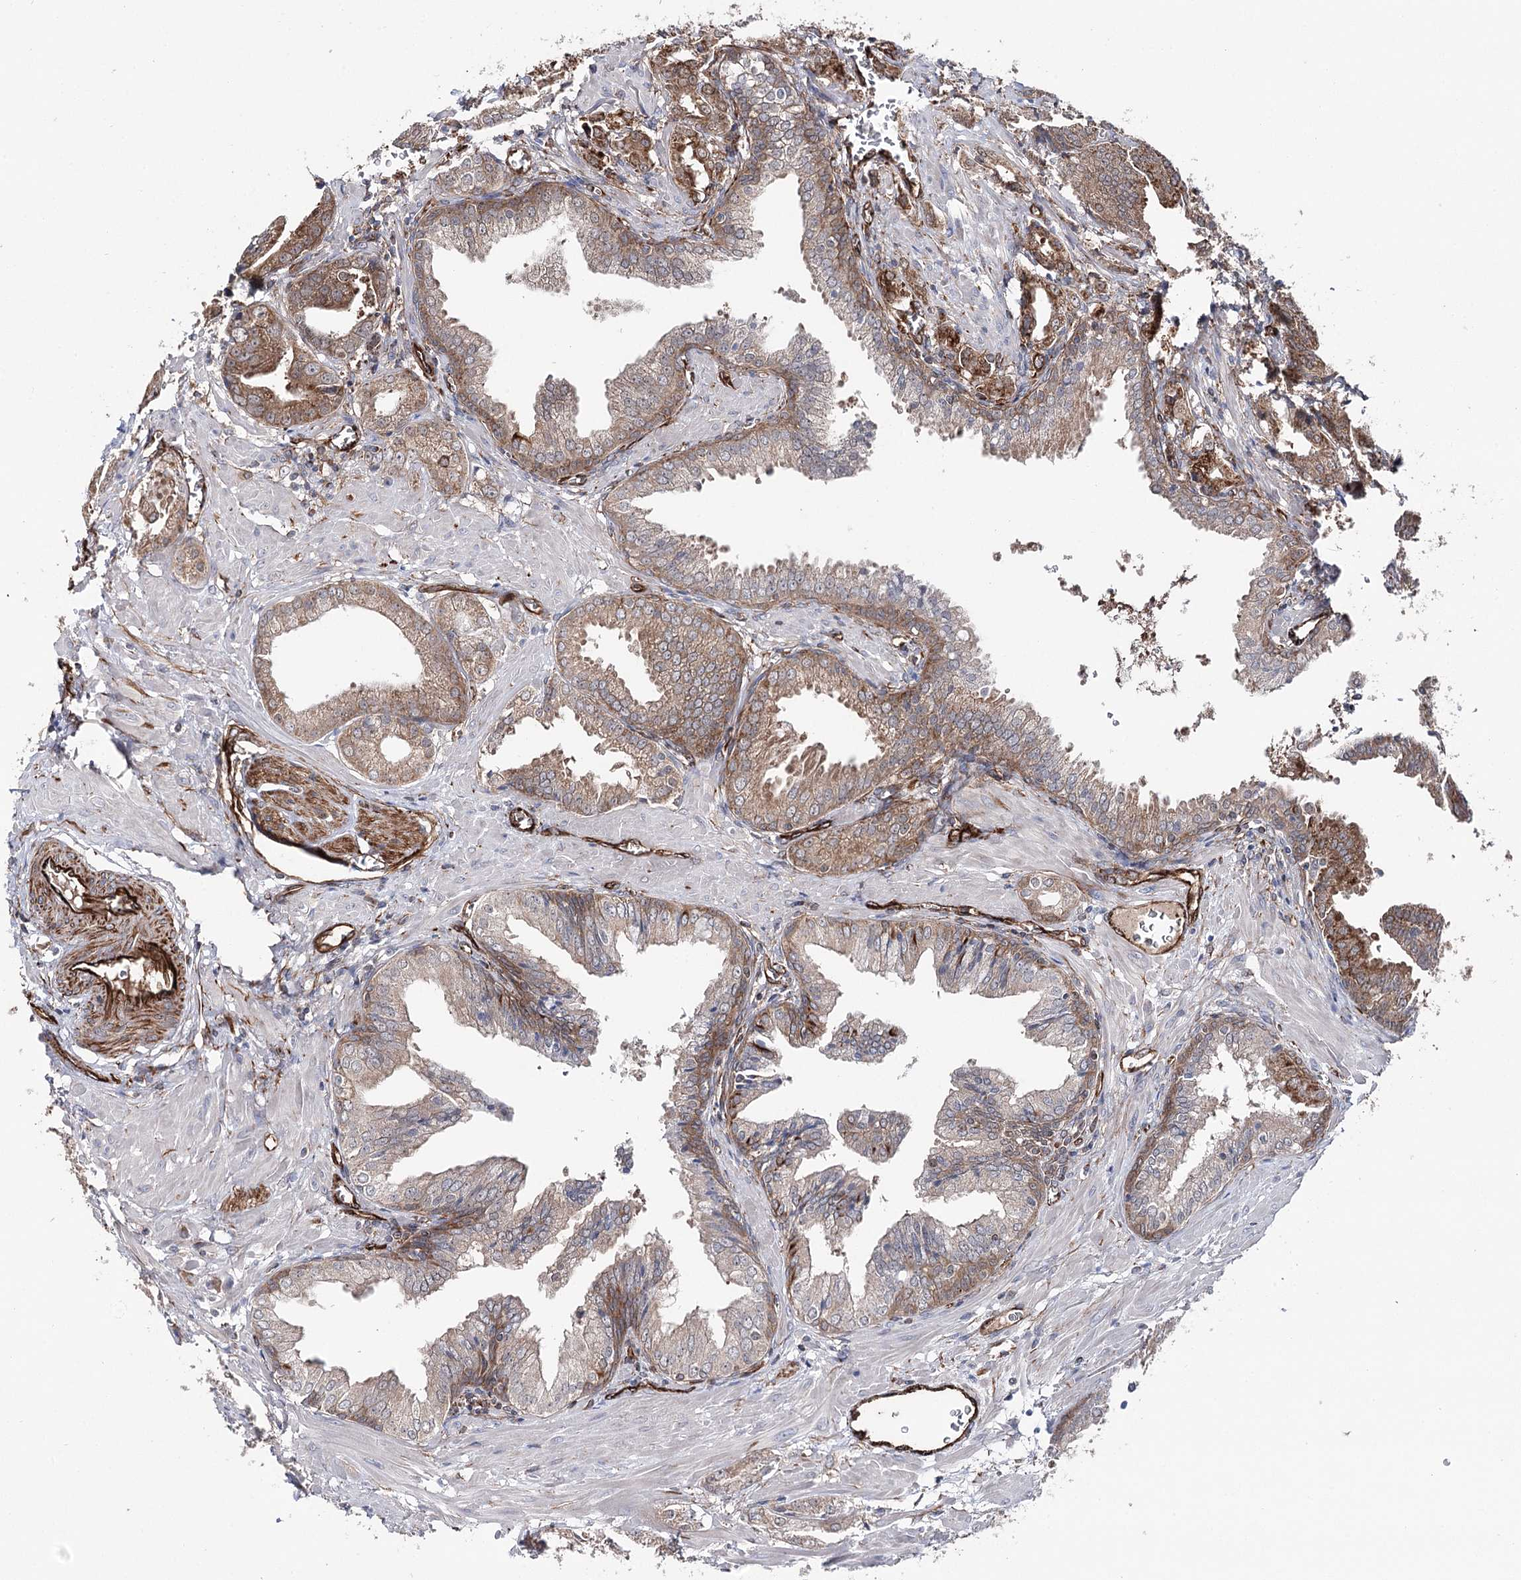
{"staining": {"intensity": "moderate", "quantity": ">75%", "location": "cytoplasmic/membranous"}, "tissue": "prostate cancer", "cell_type": "Tumor cells", "image_type": "cancer", "snomed": [{"axis": "morphology", "description": "Adenocarcinoma, Low grade"}, {"axis": "topography", "description": "Prostate"}], "caption": "Protein expression analysis of human prostate low-grade adenocarcinoma reveals moderate cytoplasmic/membranous staining in about >75% of tumor cells.", "gene": "MIB1", "patient": {"sex": "male", "age": 67}}